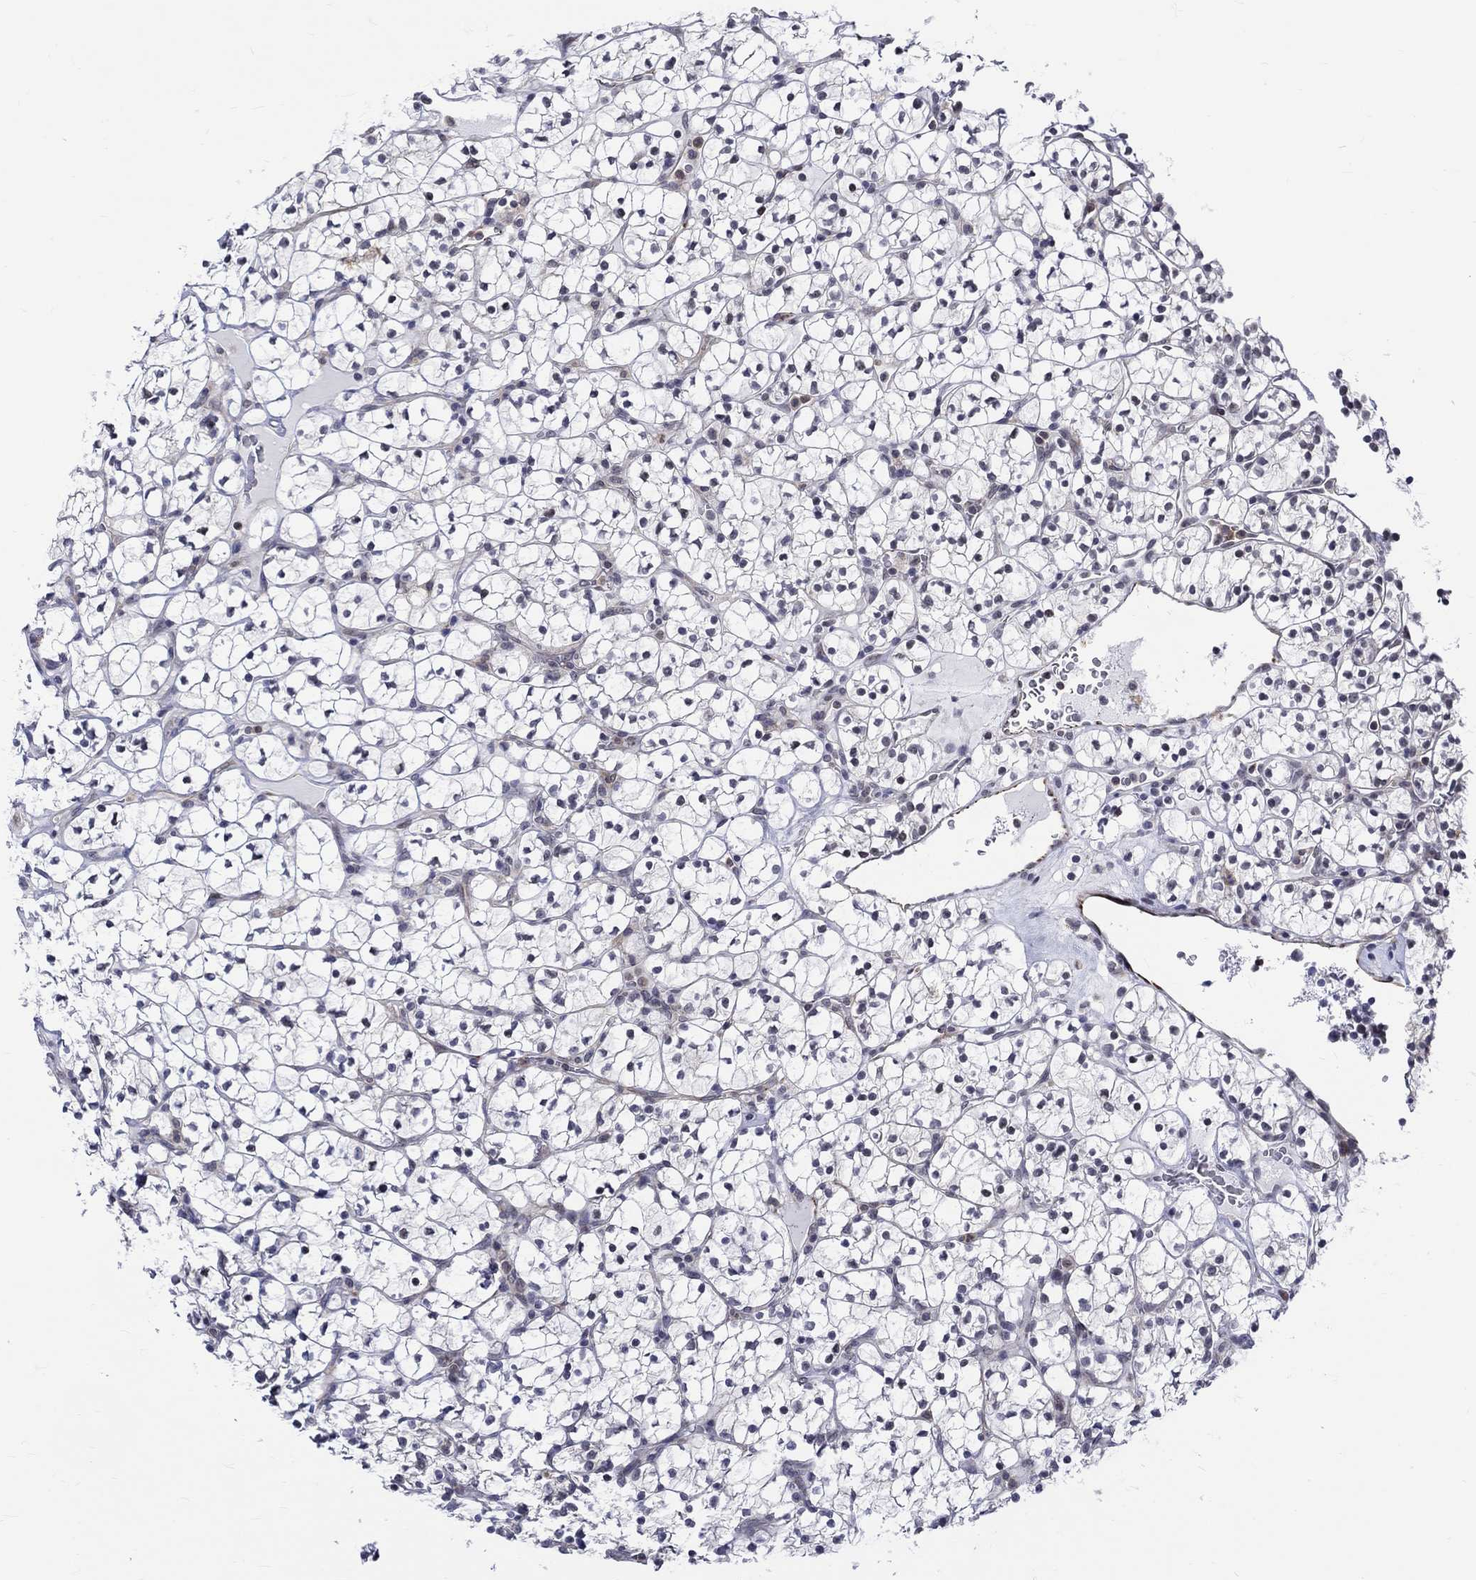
{"staining": {"intensity": "negative", "quantity": "none", "location": "none"}, "tissue": "renal cancer", "cell_type": "Tumor cells", "image_type": "cancer", "snomed": [{"axis": "morphology", "description": "Adenocarcinoma, NOS"}, {"axis": "topography", "description": "Kidney"}], "caption": "Renal adenocarcinoma was stained to show a protein in brown. There is no significant positivity in tumor cells.", "gene": "ST6GALNAC1", "patient": {"sex": "female", "age": 89}}